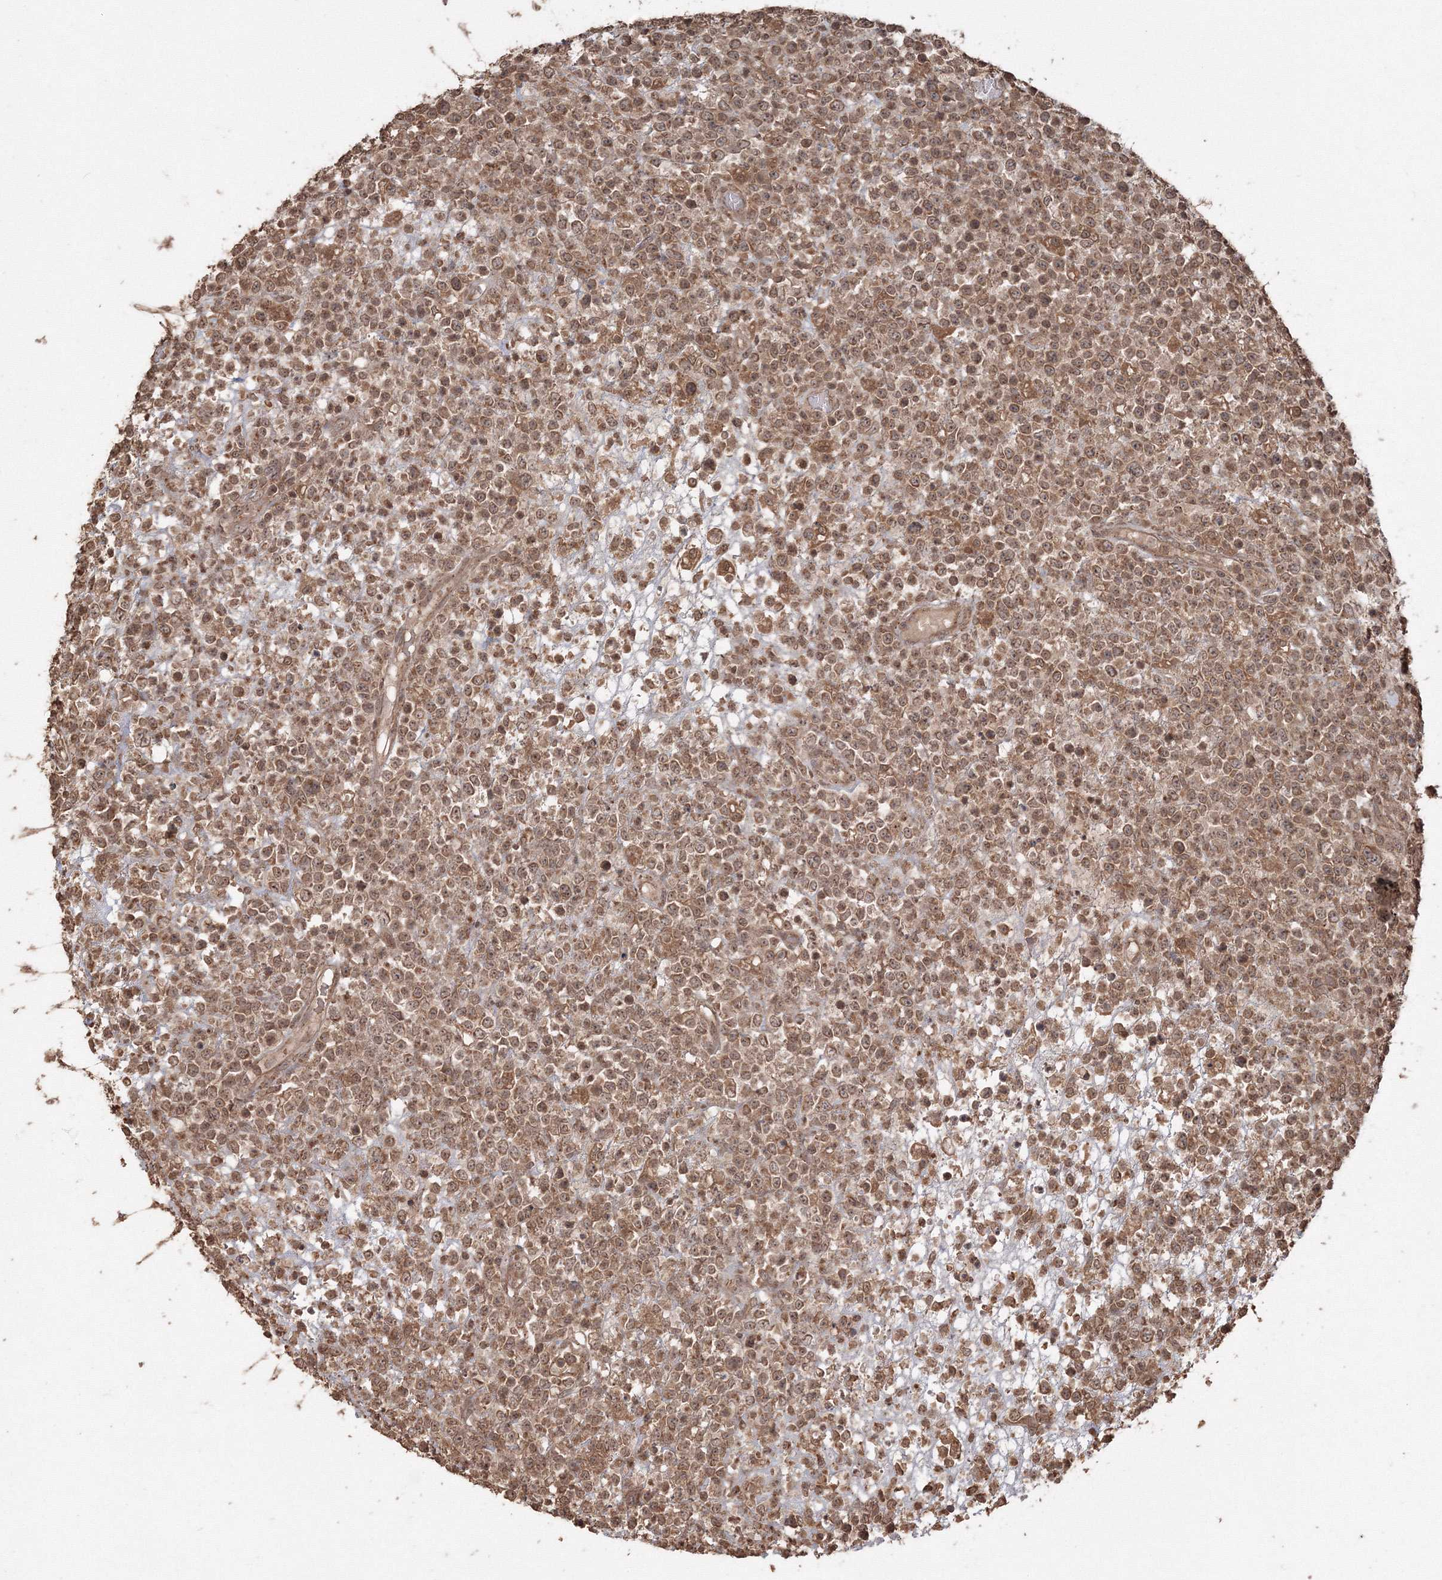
{"staining": {"intensity": "moderate", "quantity": ">75%", "location": "cytoplasmic/membranous,nuclear"}, "tissue": "lymphoma", "cell_type": "Tumor cells", "image_type": "cancer", "snomed": [{"axis": "morphology", "description": "Malignant lymphoma, non-Hodgkin's type, High grade"}, {"axis": "topography", "description": "Colon"}], "caption": "Protein expression analysis of high-grade malignant lymphoma, non-Hodgkin's type shows moderate cytoplasmic/membranous and nuclear expression in approximately >75% of tumor cells. (DAB IHC, brown staining for protein, blue staining for nuclei).", "gene": "CCDC122", "patient": {"sex": "female", "age": 53}}